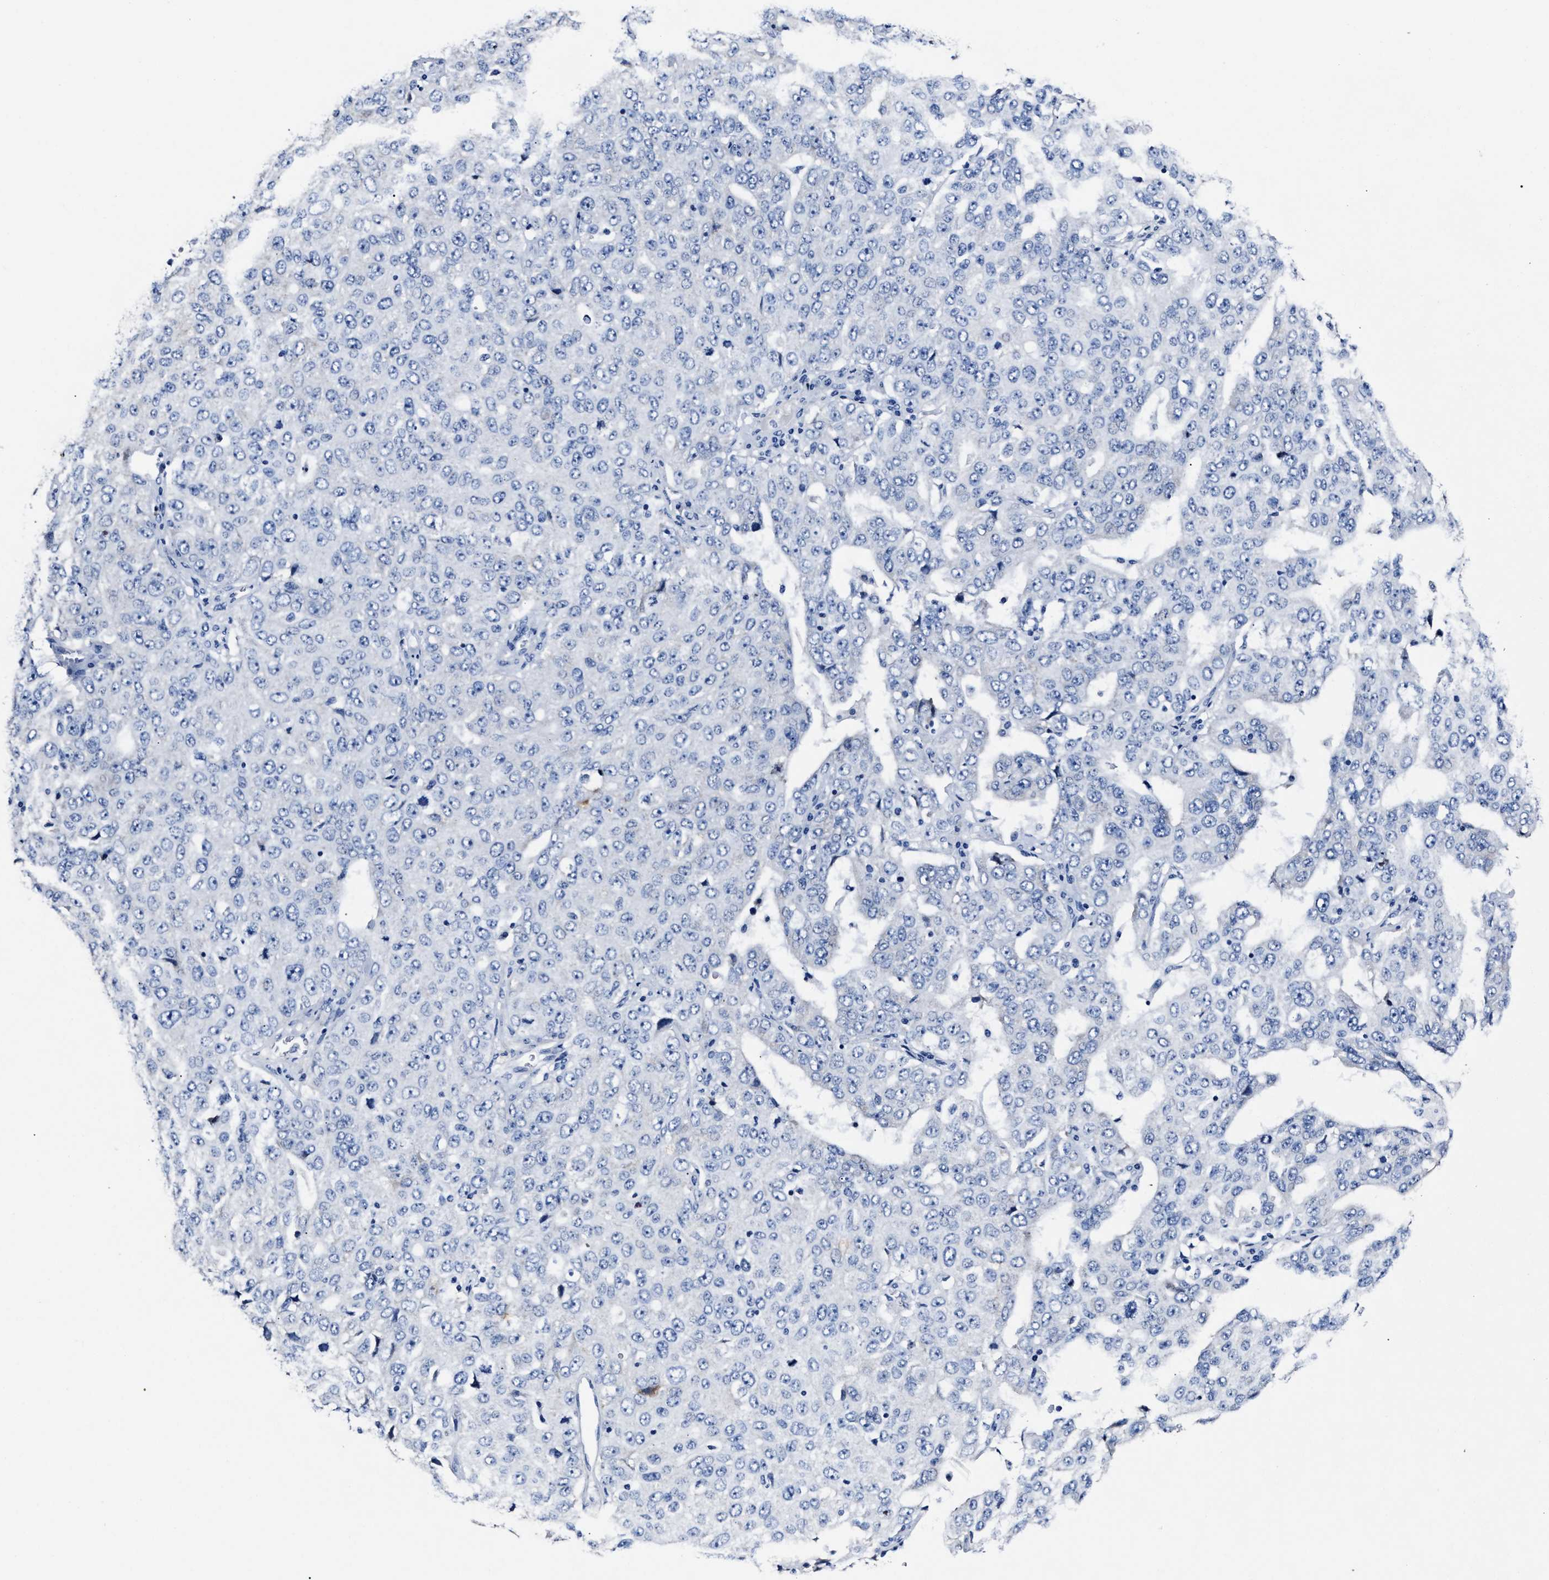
{"staining": {"intensity": "negative", "quantity": "none", "location": "none"}, "tissue": "ovarian cancer", "cell_type": "Tumor cells", "image_type": "cancer", "snomed": [{"axis": "morphology", "description": "Carcinoma, endometroid"}, {"axis": "topography", "description": "Ovary"}], "caption": "Immunohistochemistry (IHC) of human ovarian endometroid carcinoma shows no expression in tumor cells. Nuclei are stained in blue.", "gene": "ALPG", "patient": {"sex": "female", "age": 62}}